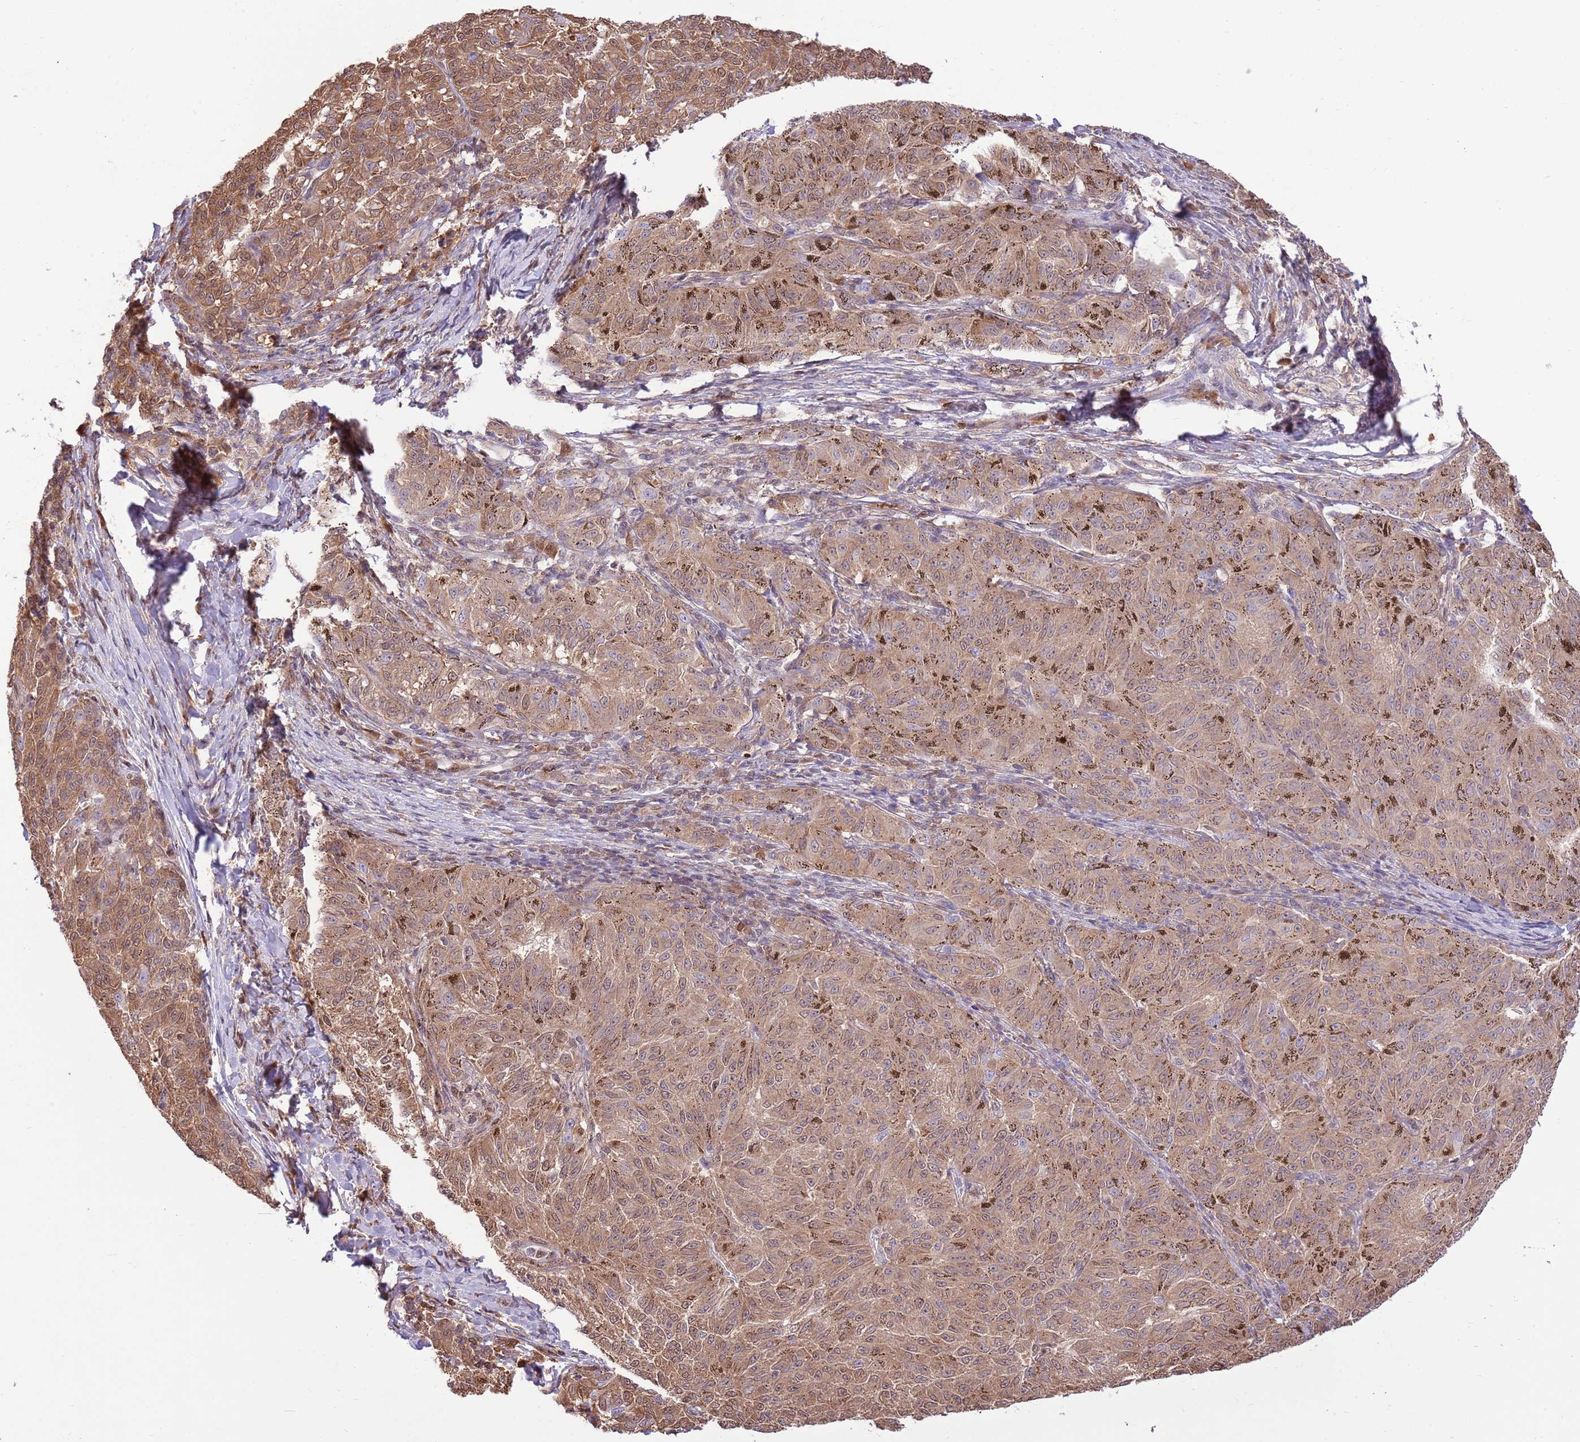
{"staining": {"intensity": "moderate", "quantity": ">75%", "location": "cytoplasmic/membranous,nuclear"}, "tissue": "melanoma", "cell_type": "Tumor cells", "image_type": "cancer", "snomed": [{"axis": "morphology", "description": "Malignant melanoma, NOS"}, {"axis": "topography", "description": "Skin"}], "caption": "A high-resolution photomicrograph shows IHC staining of malignant melanoma, which exhibits moderate cytoplasmic/membranous and nuclear staining in approximately >75% of tumor cells. (DAB (3,3'-diaminobenzidine) IHC with brightfield microscopy, high magnification).", "gene": "NSFL1C", "patient": {"sex": "female", "age": 72}}